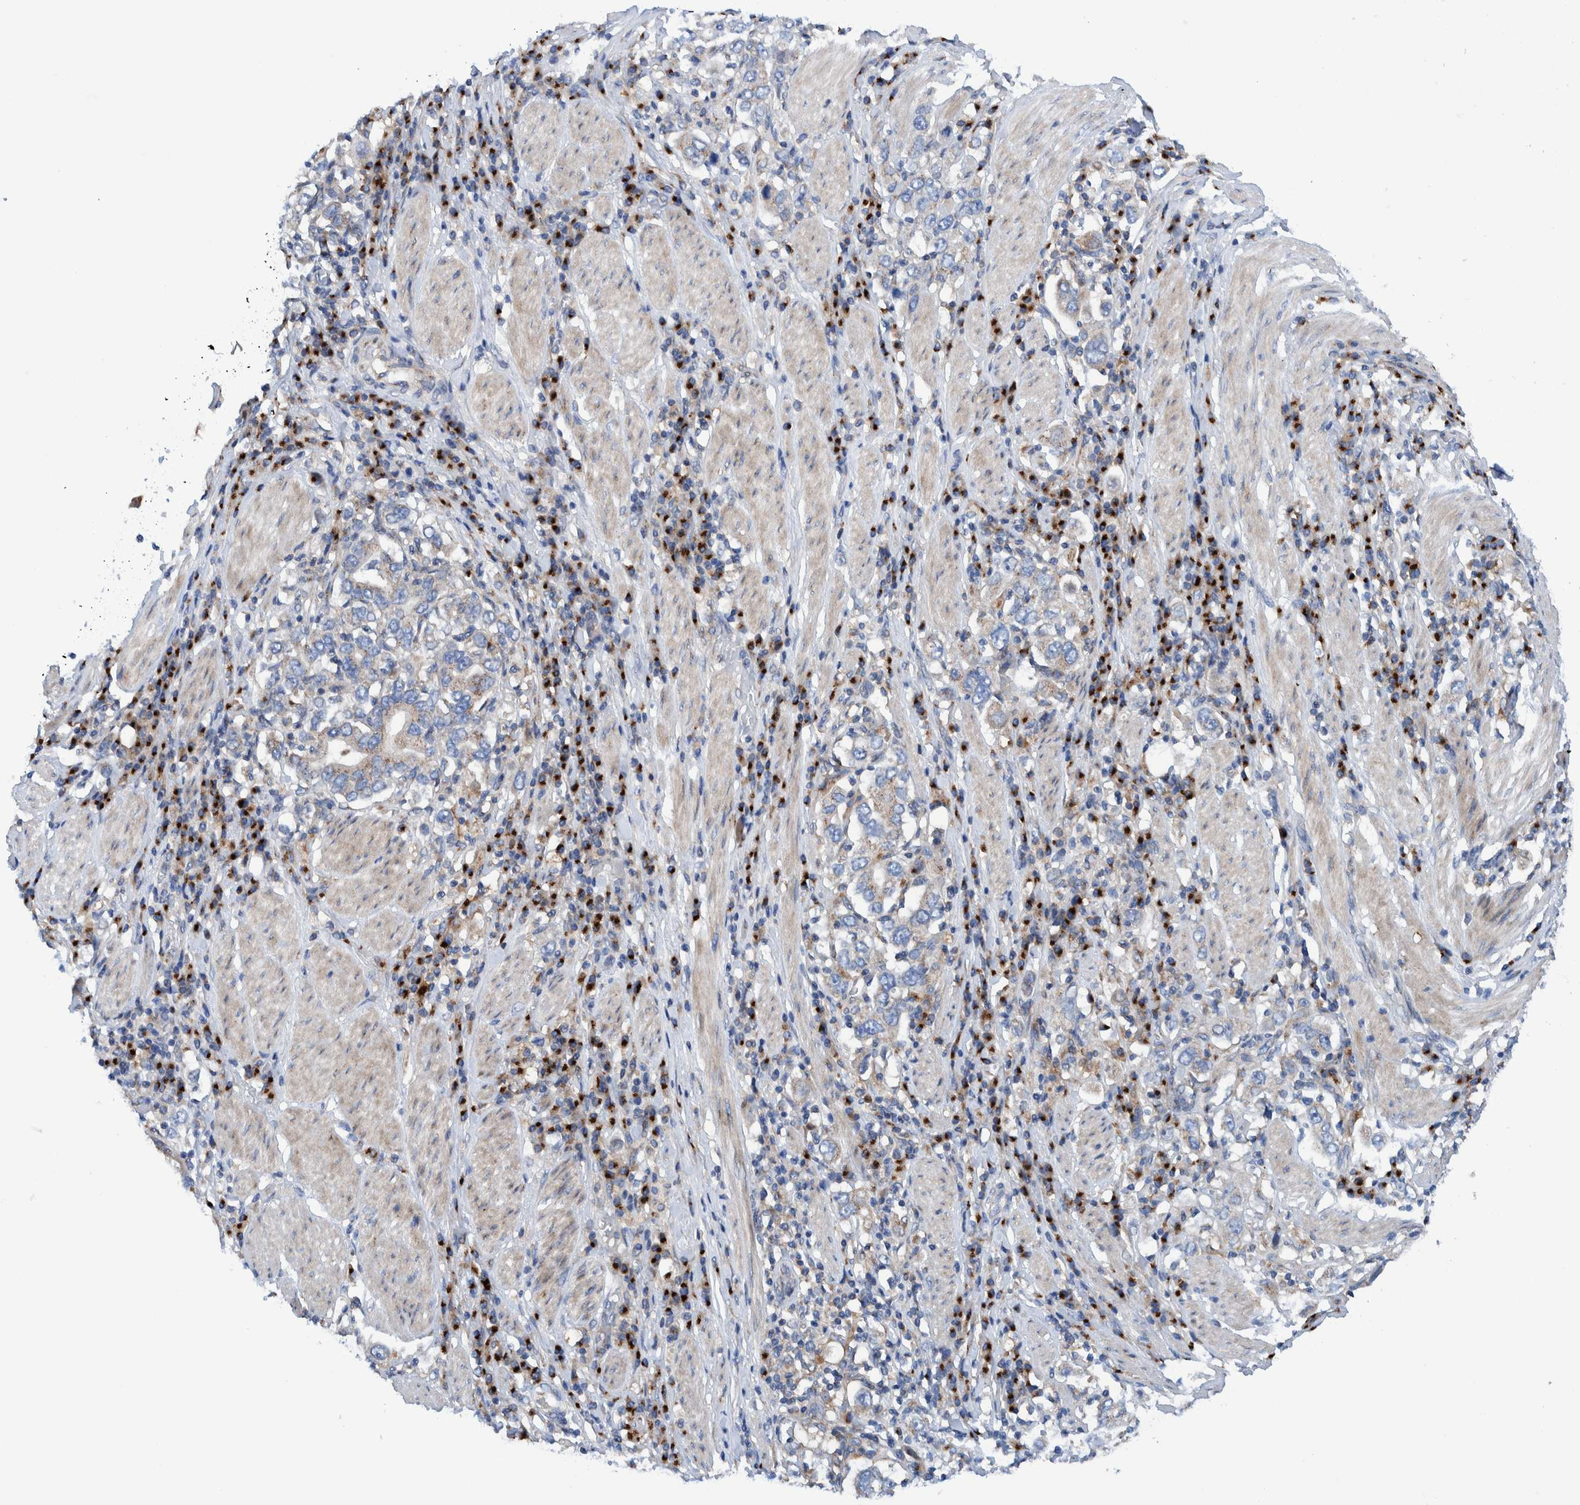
{"staining": {"intensity": "weak", "quantity": "<25%", "location": "cytoplasmic/membranous"}, "tissue": "stomach cancer", "cell_type": "Tumor cells", "image_type": "cancer", "snomed": [{"axis": "morphology", "description": "Adenocarcinoma, NOS"}, {"axis": "topography", "description": "Stomach, upper"}], "caption": "IHC of stomach cancer (adenocarcinoma) shows no staining in tumor cells.", "gene": "TRIM58", "patient": {"sex": "male", "age": 62}}